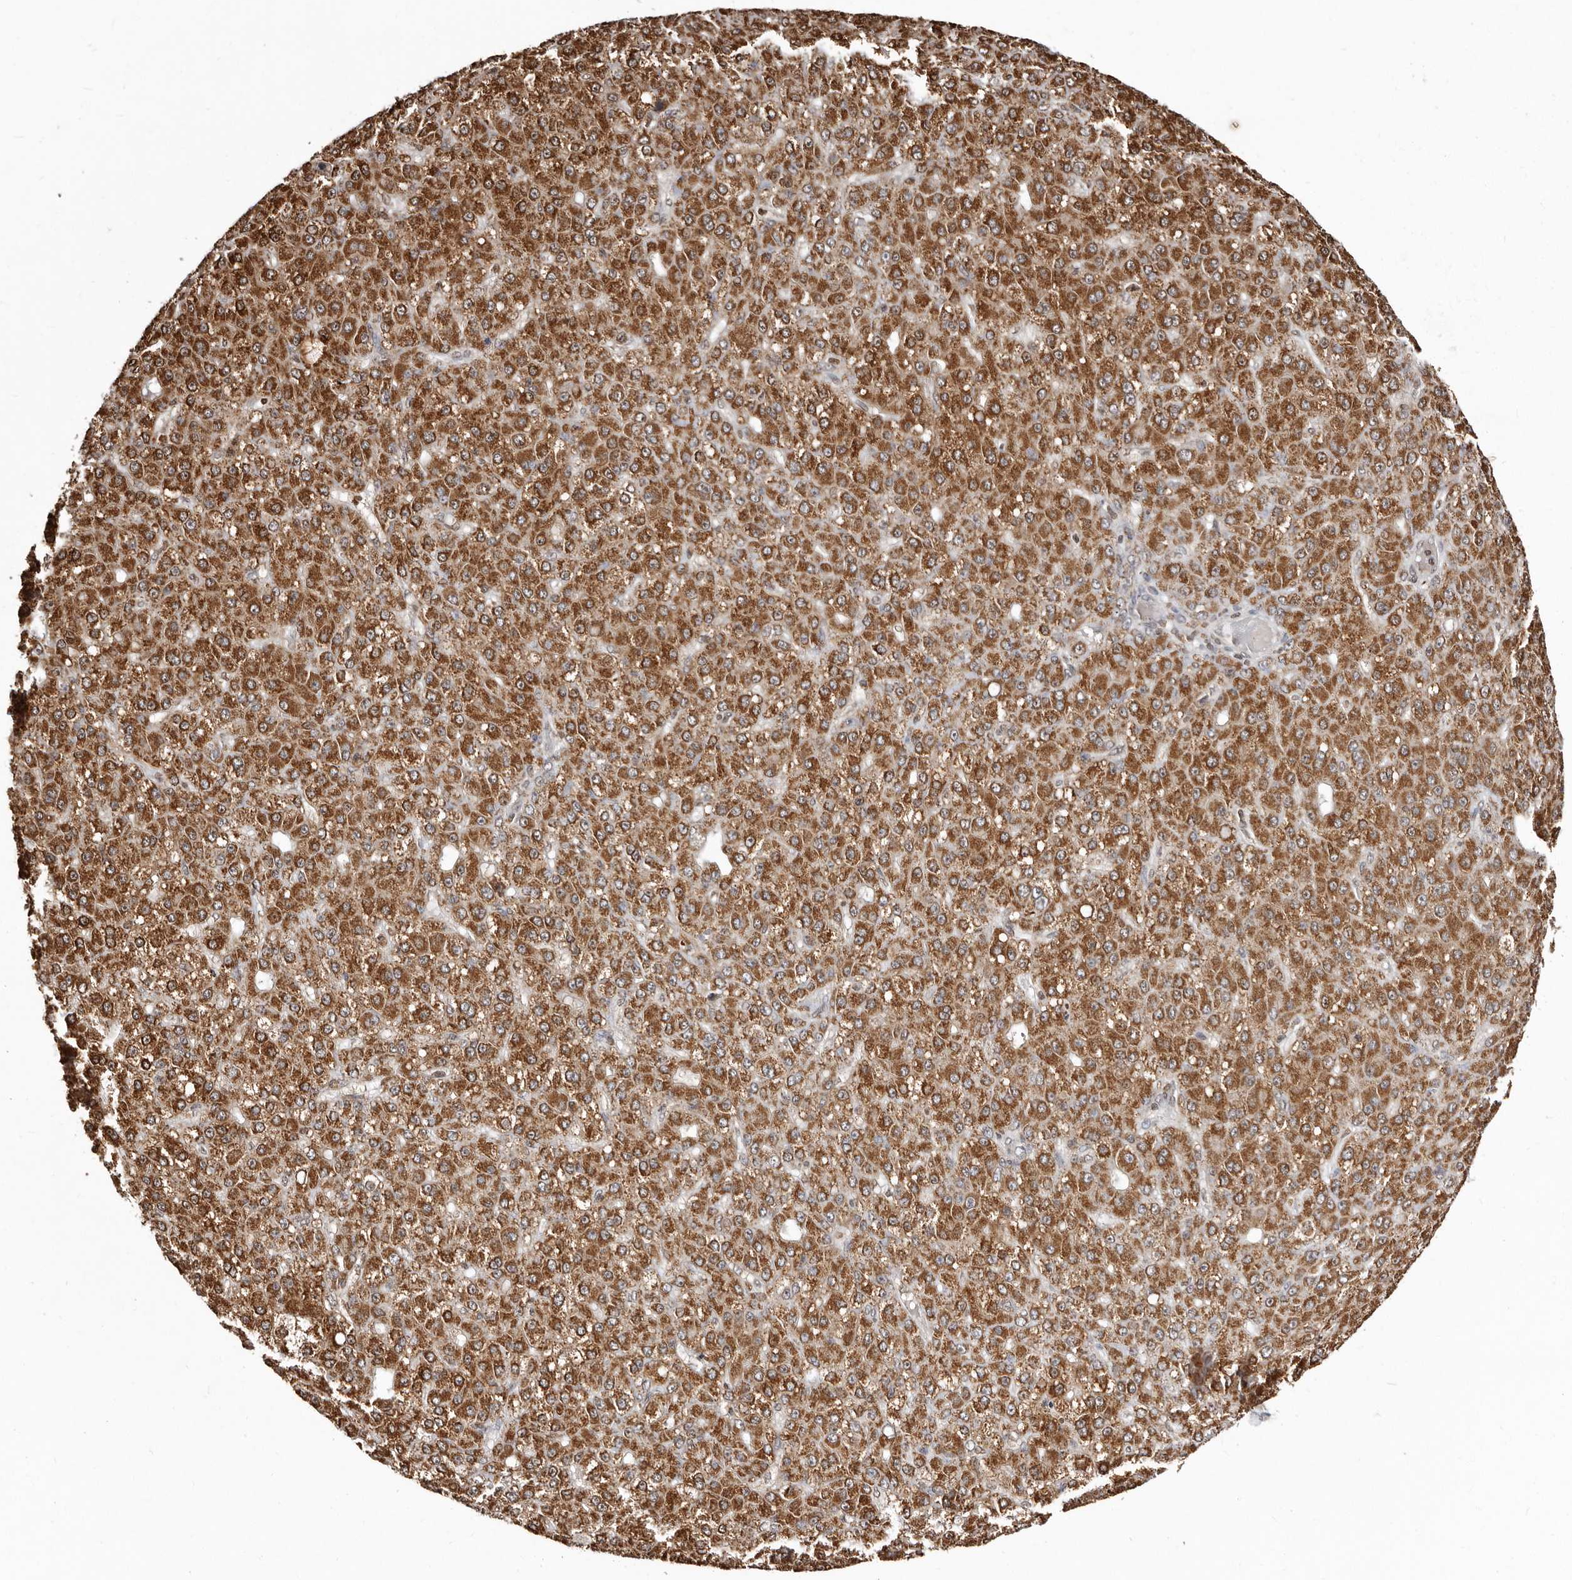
{"staining": {"intensity": "strong", "quantity": ">75%", "location": "cytoplasmic/membranous"}, "tissue": "liver cancer", "cell_type": "Tumor cells", "image_type": "cancer", "snomed": [{"axis": "morphology", "description": "Carcinoma, Hepatocellular, NOS"}, {"axis": "topography", "description": "Liver"}], "caption": "Liver hepatocellular carcinoma stained with a brown dye displays strong cytoplasmic/membranous positive staining in approximately >75% of tumor cells.", "gene": "CCDC190", "patient": {"sex": "male", "age": 67}}